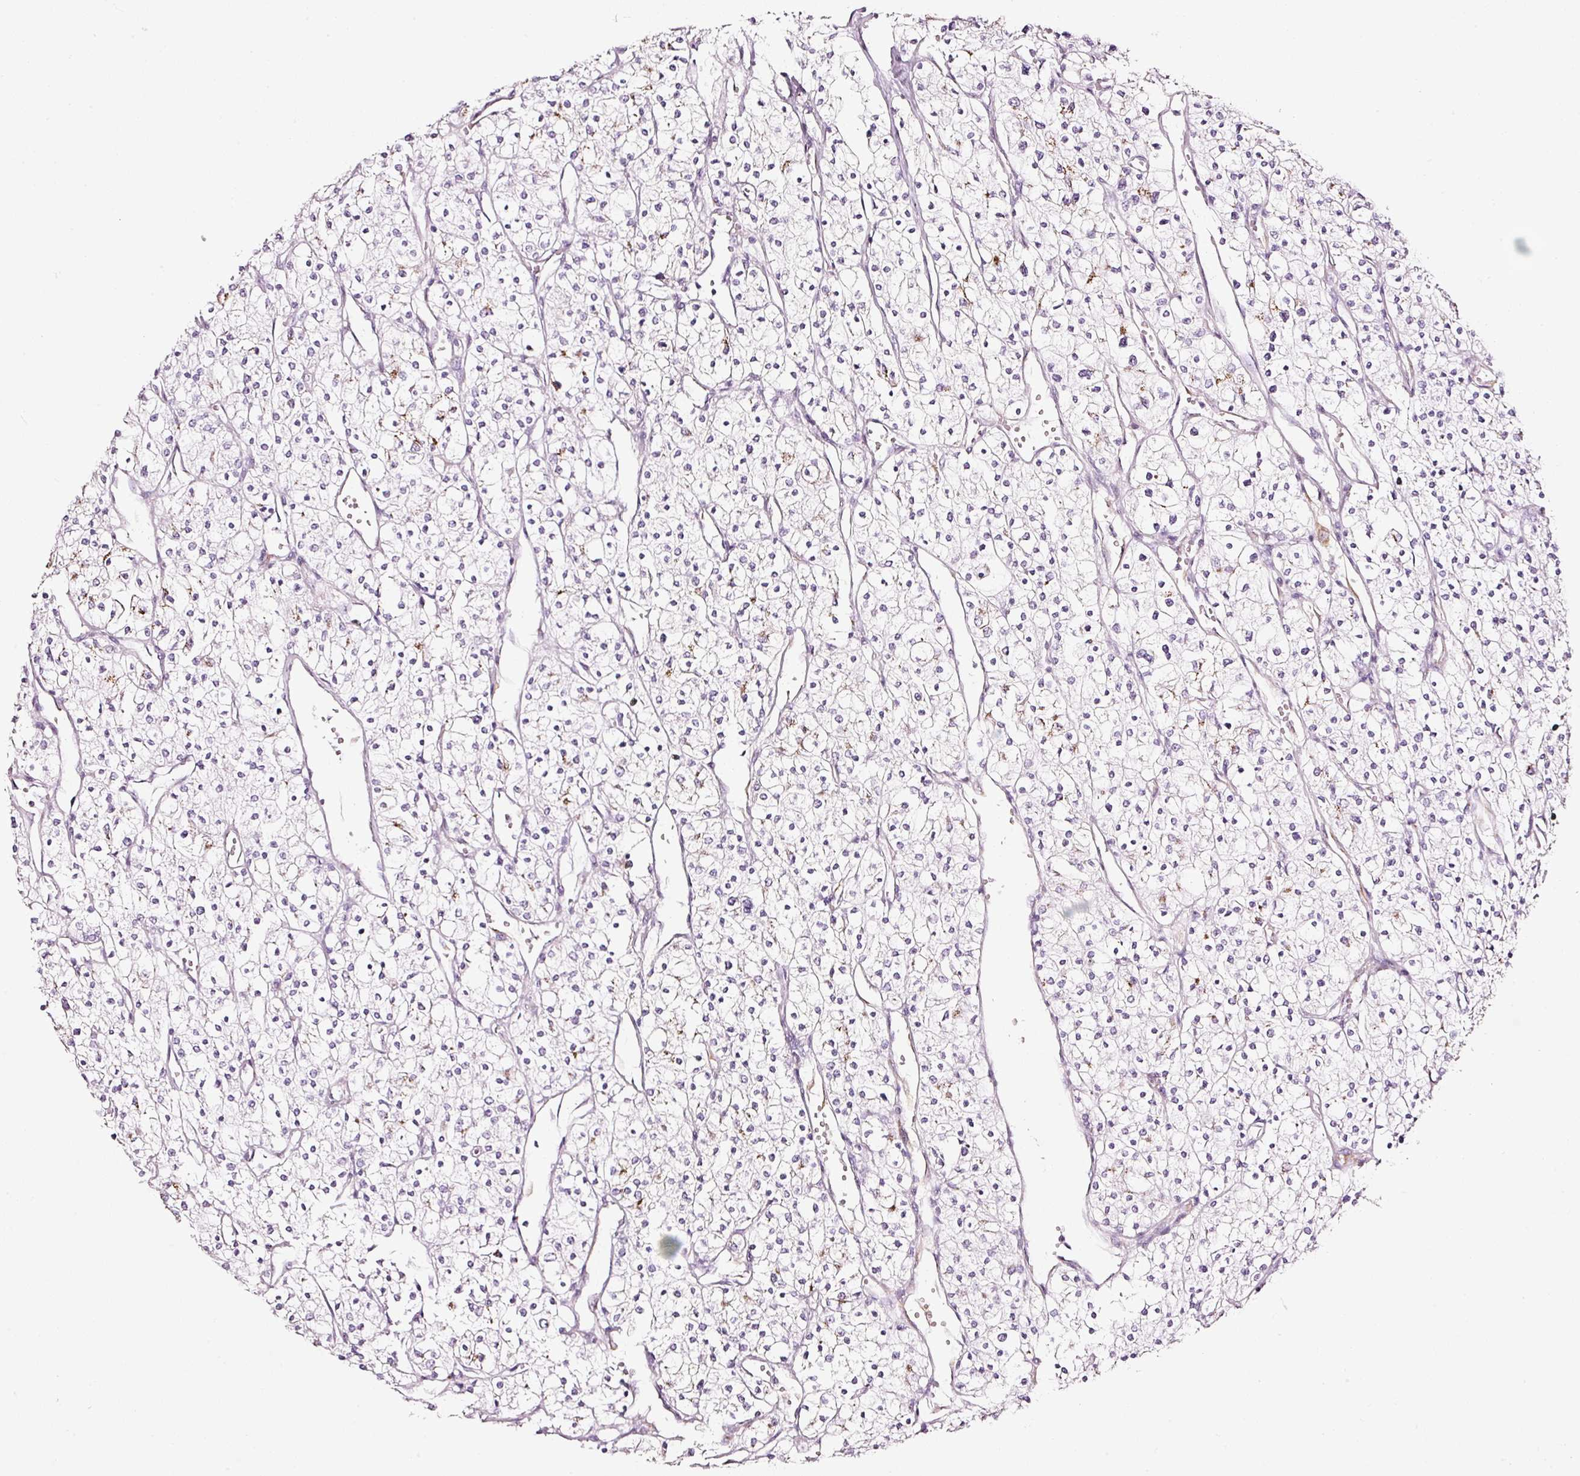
{"staining": {"intensity": "negative", "quantity": "none", "location": "none"}, "tissue": "renal cancer", "cell_type": "Tumor cells", "image_type": "cancer", "snomed": [{"axis": "morphology", "description": "Adenocarcinoma, NOS"}, {"axis": "topography", "description": "Kidney"}], "caption": "Tumor cells are negative for protein expression in human renal adenocarcinoma.", "gene": "SDF4", "patient": {"sex": "male", "age": 80}}